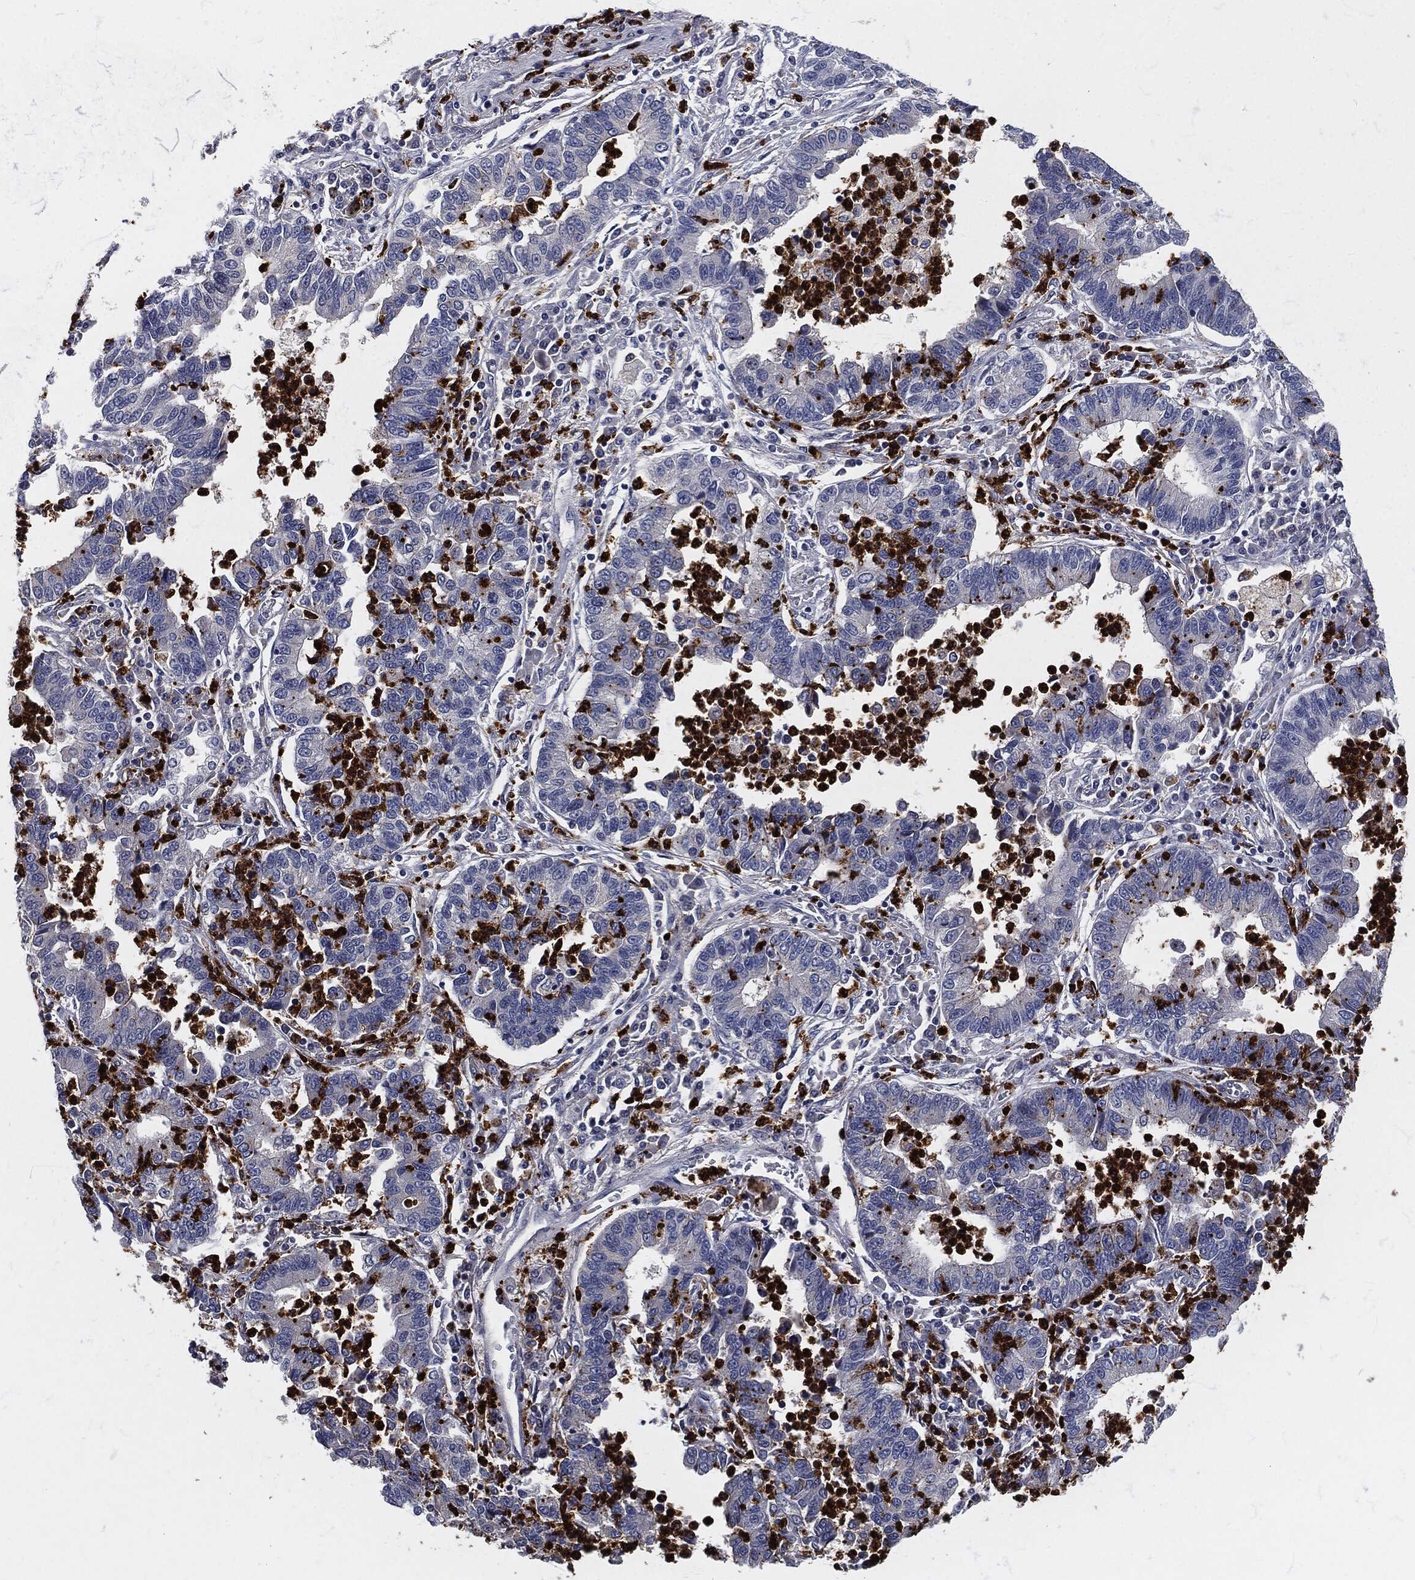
{"staining": {"intensity": "negative", "quantity": "none", "location": "none"}, "tissue": "lung cancer", "cell_type": "Tumor cells", "image_type": "cancer", "snomed": [{"axis": "morphology", "description": "Adenocarcinoma, NOS"}, {"axis": "topography", "description": "Lung"}], "caption": "An immunohistochemistry (IHC) histopathology image of lung adenocarcinoma is shown. There is no staining in tumor cells of lung adenocarcinoma.", "gene": "MPO", "patient": {"sex": "female", "age": 57}}